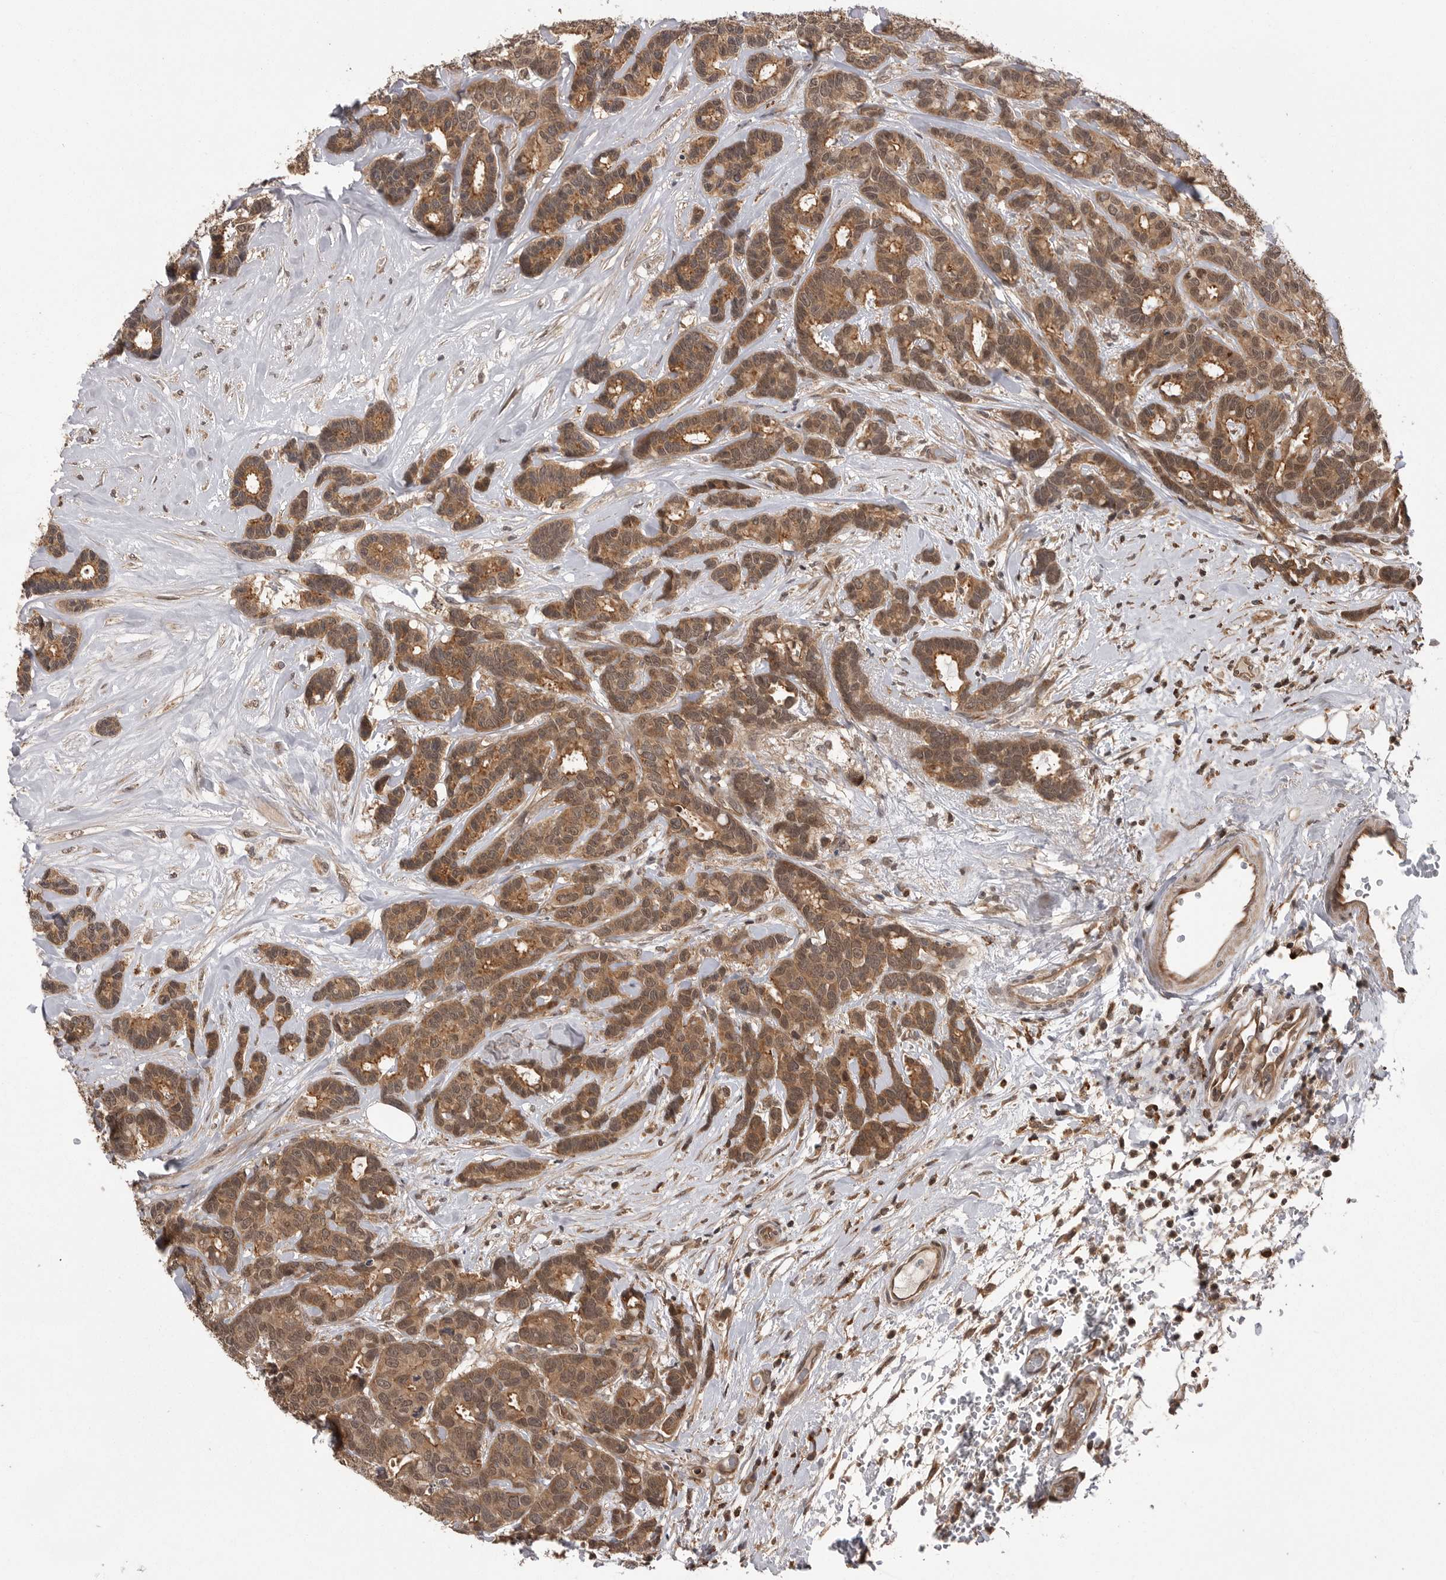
{"staining": {"intensity": "moderate", "quantity": ">75%", "location": "cytoplasmic/membranous,nuclear"}, "tissue": "breast cancer", "cell_type": "Tumor cells", "image_type": "cancer", "snomed": [{"axis": "morphology", "description": "Duct carcinoma"}, {"axis": "topography", "description": "Breast"}], "caption": "Breast infiltrating ductal carcinoma tissue demonstrates moderate cytoplasmic/membranous and nuclear positivity in approximately >75% of tumor cells", "gene": "AOAH", "patient": {"sex": "female", "age": 87}}